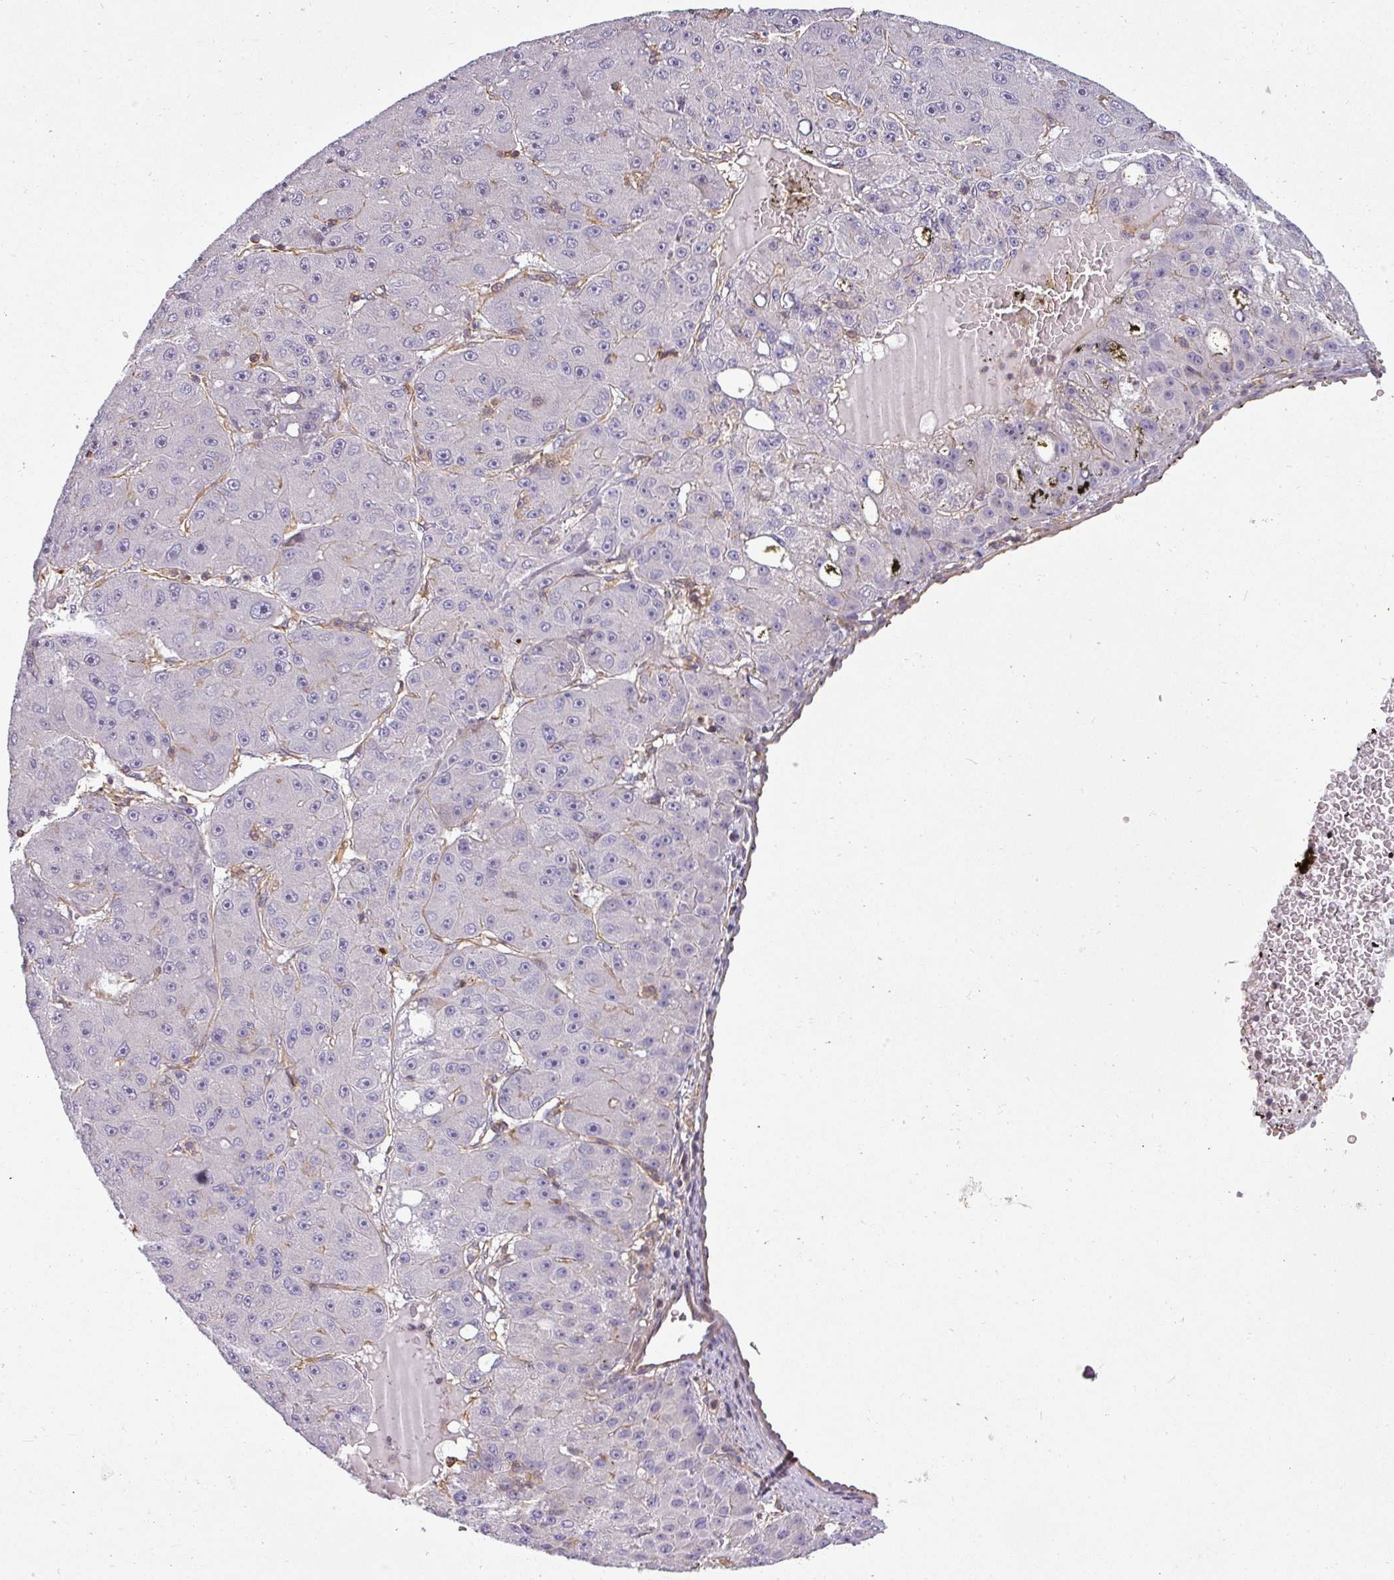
{"staining": {"intensity": "negative", "quantity": "none", "location": "none"}, "tissue": "liver cancer", "cell_type": "Tumor cells", "image_type": "cancer", "snomed": [{"axis": "morphology", "description": "Carcinoma, Hepatocellular, NOS"}, {"axis": "topography", "description": "Liver"}], "caption": "A micrograph of human liver cancer is negative for staining in tumor cells. Brightfield microscopy of immunohistochemistry (IHC) stained with DAB (3,3'-diaminobenzidine) (brown) and hematoxylin (blue), captured at high magnification.", "gene": "ZNF835", "patient": {"sex": "male", "age": 67}}